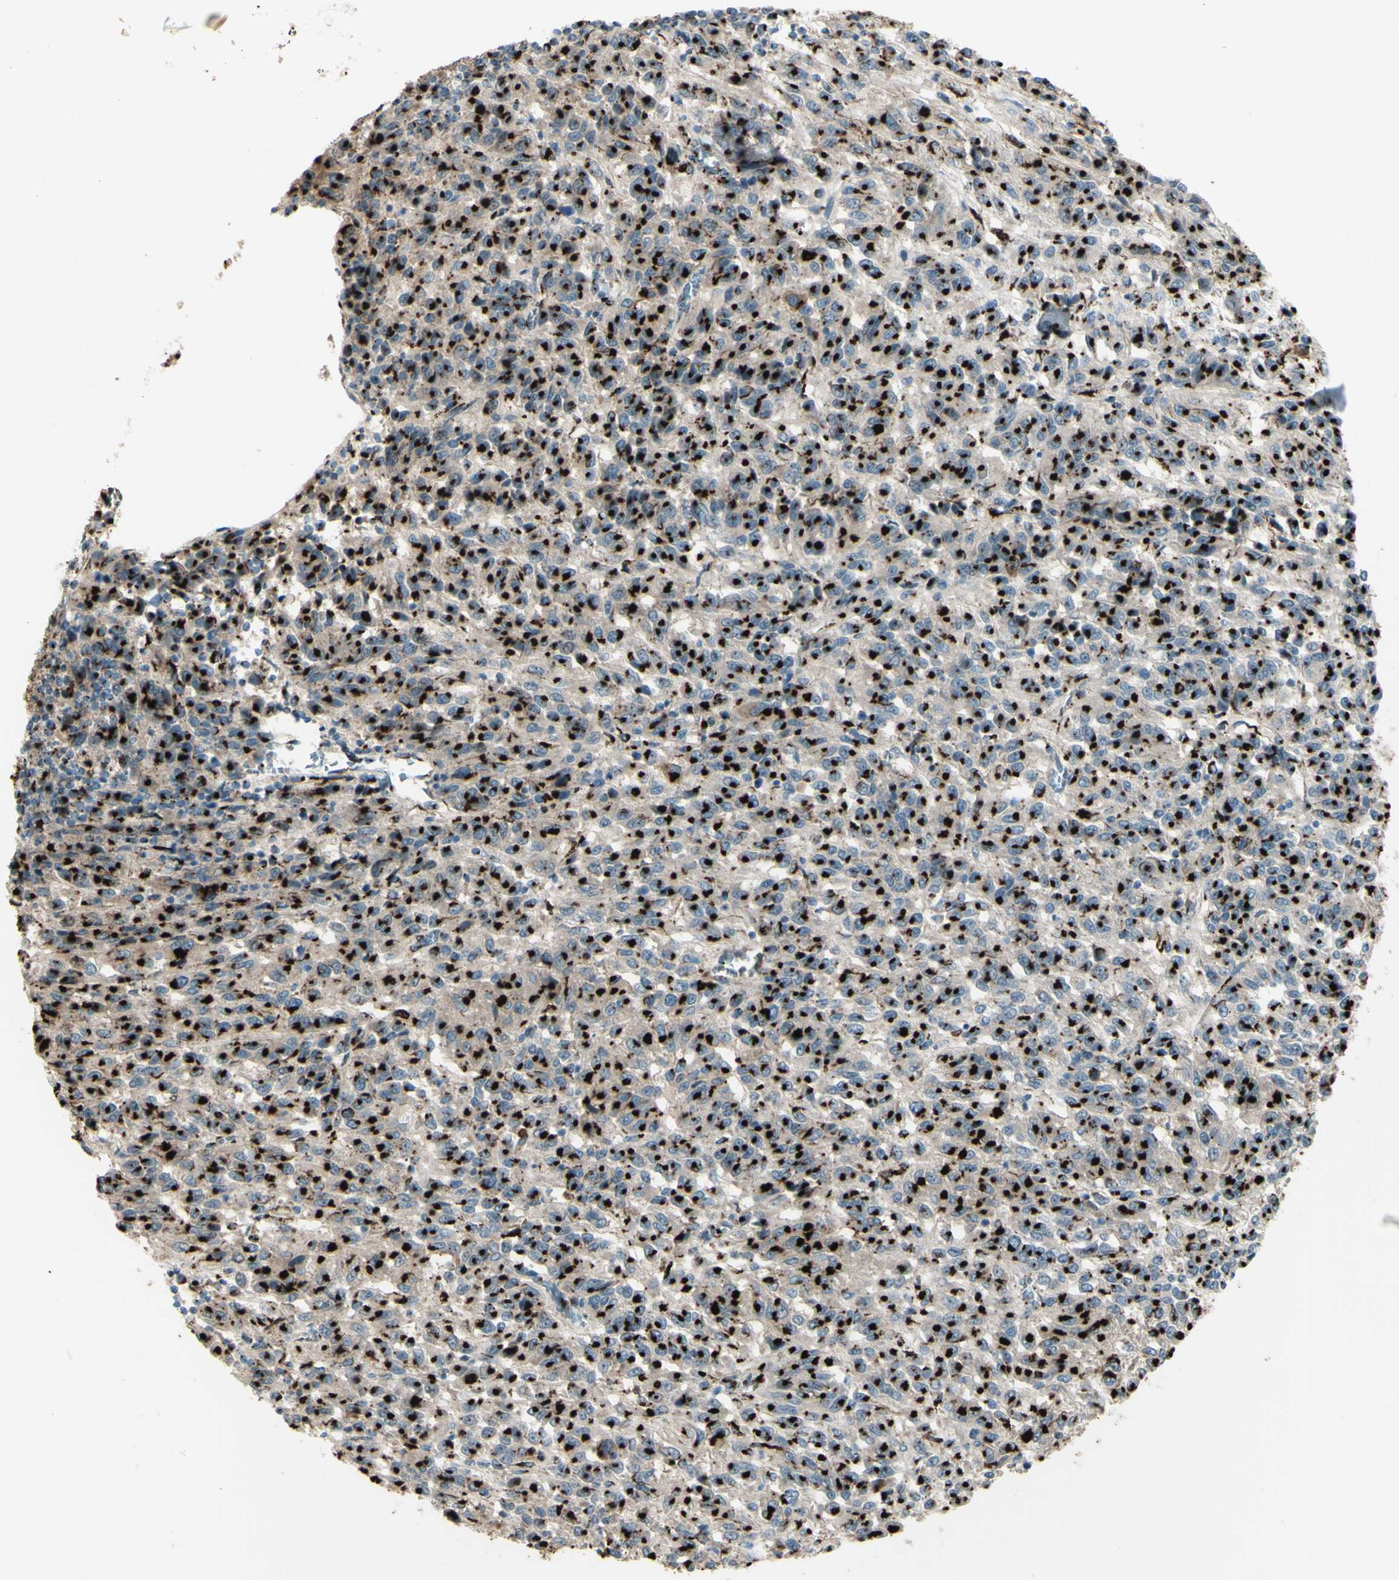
{"staining": {"intensity": "strong", "quantity": ">75%", "location": "cytoplasmic/membranous"}, "tissue": "melanoma", "cell_type": "Tumor cells", "image_type": "cancer", "snomed": [{"axis": "morphology", "description": "Malignant melanoma, Metastatic site"}, {"axis": "topography", "description": "Lung"}], "caption": "This is an image of immunohistochemistry (IHC) staining of melanoma, which shows strong staining in the cytoplasmic/membranous of tumor cells.", "gene": "BPNT2", "patient": {"sex": "male", "age": 64}}